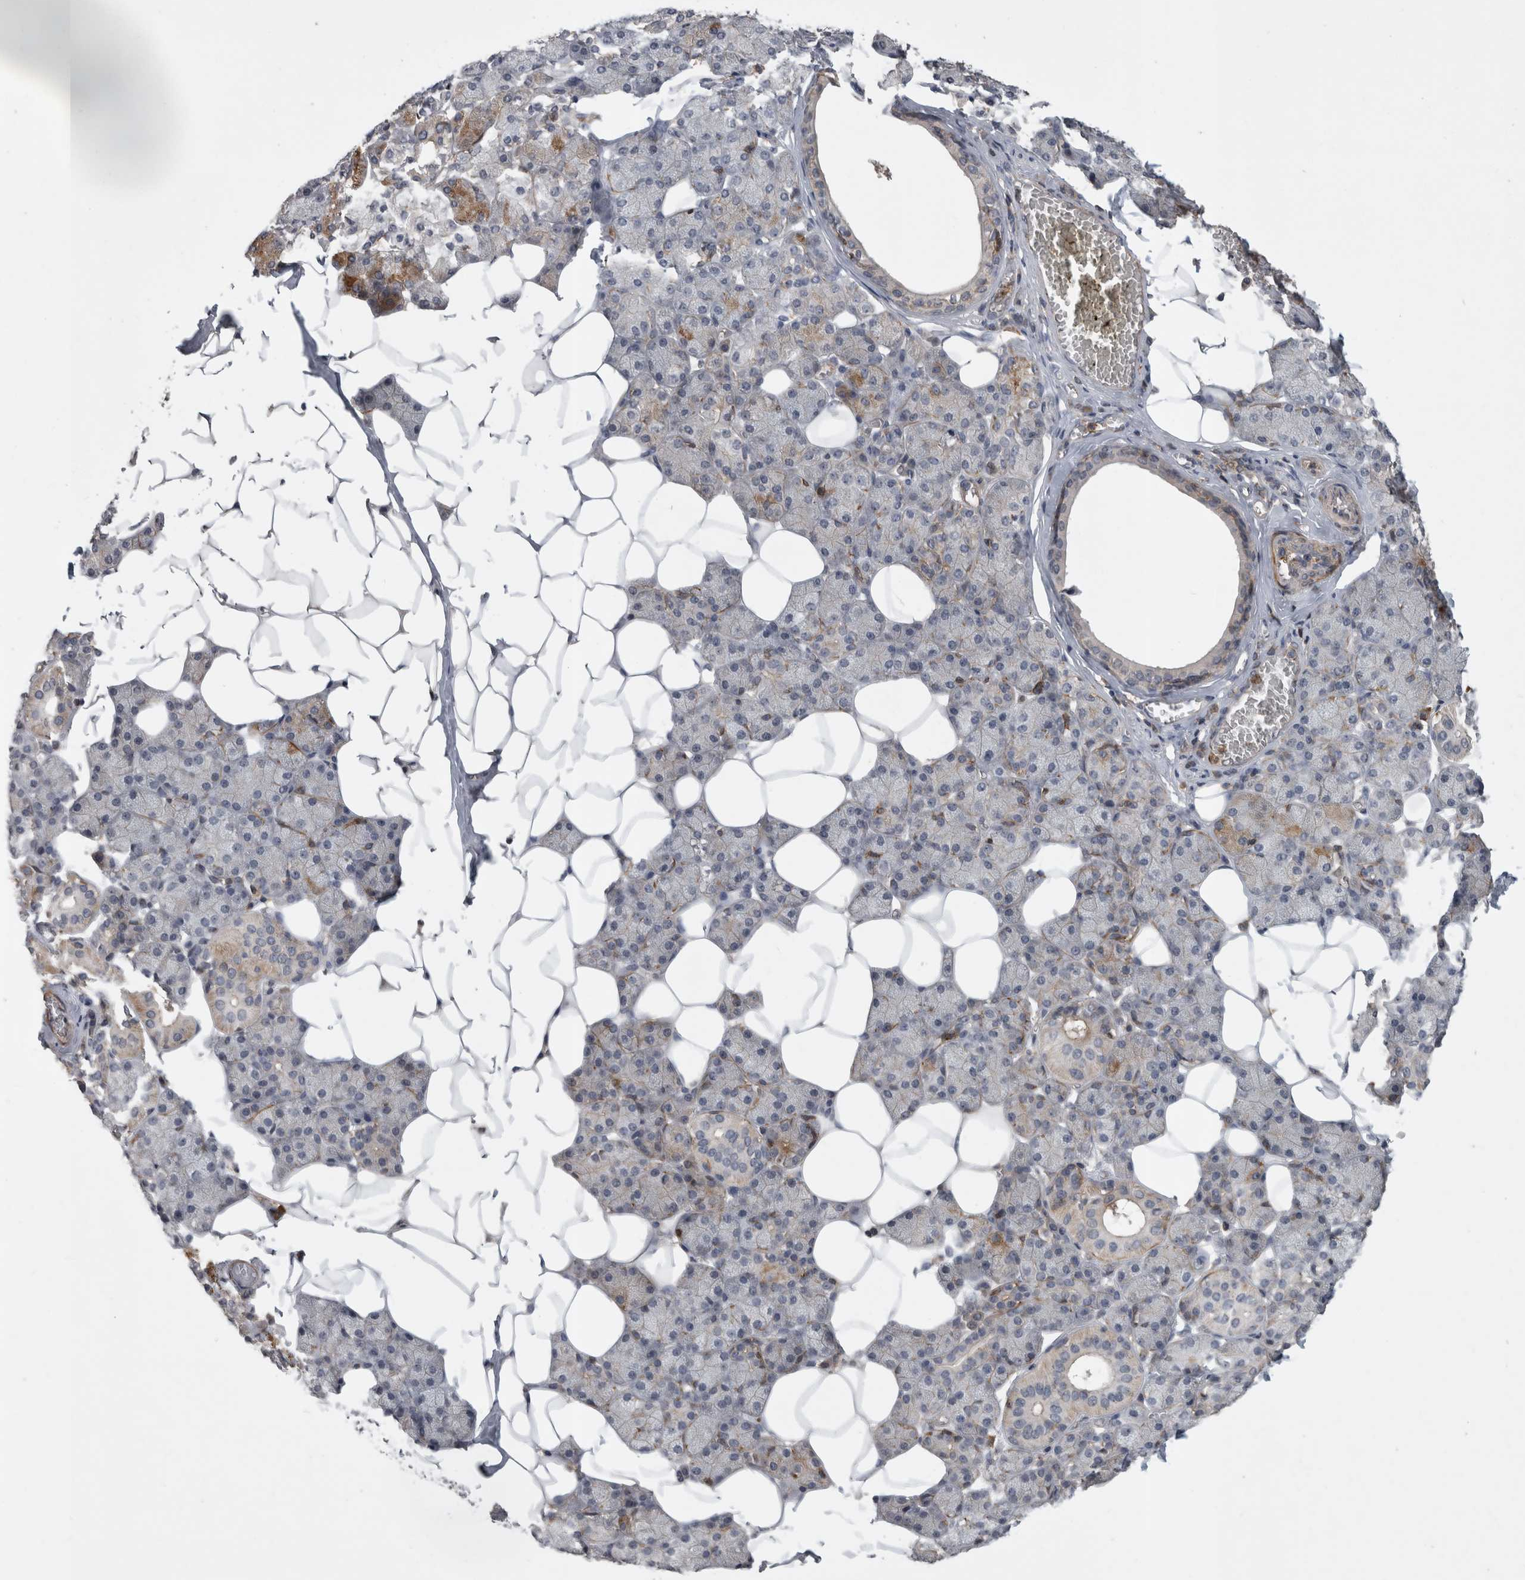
{"staining": {"intensity": "moderate", "quantity": "<25%", "location": "cytoplasmic/membranous"}, "tissue": "salivary gland", "cell_type": "Glandular cells", "image_type": "normal", "snomed": [{"axis": "morphology", "description": "Normal tissue, NOS"}, {"axis": "topography", "description": "Salivary gland"}], "caption": "Protein staining reveals moderate cytoplasmic/membranous positivity in approximately <25% of glandular cells in normal salivary gland. (DAB (3,3'-diaminobenzidine) IHC with brightfield microscopy, high magnification).", "gene": "SPATA48", "patient": {"sex": "female", "age": 33}}